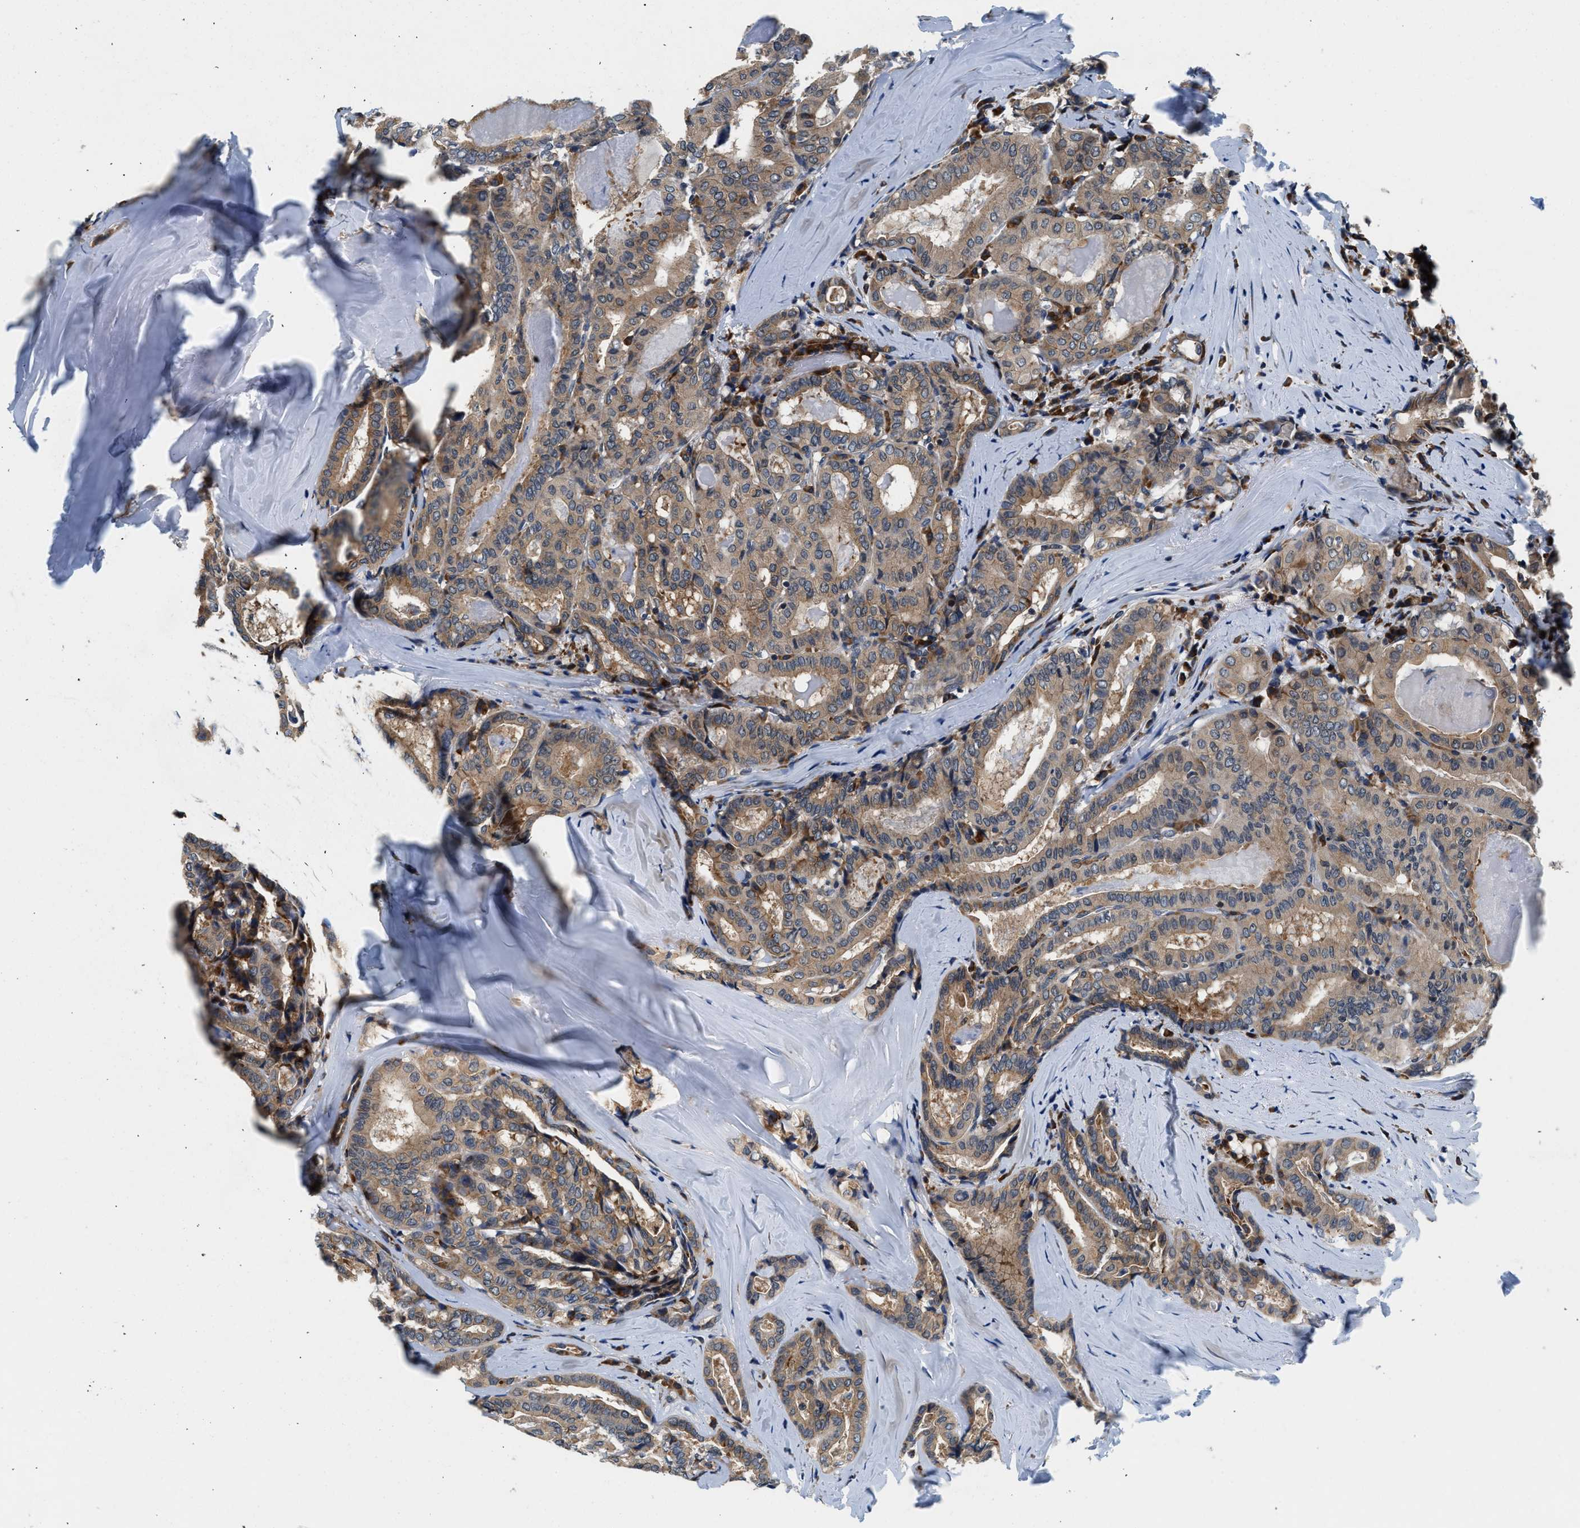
{"staining": {"intensity": "moderate", "quantity": ">75%", "location": "cytoplasmic/membranous"}, "tissue": "thyroid cancer", "cell_type": "Tumor cells", "image_type": "cancer", "snomed": [{"axis": "morphology", "description": "Papillary adenocarcinoma, NOS"}, {"axis": "topography", "description": "Thyroid gland"}], "caption": "About >75% of tumor cells in papillary adenocarcinoma (thyroid) display moderate cytoplasmic/membranous protein expression as visualized by brown immunohistochemical staining.", "gene": "PA2G4", "patient": {"sex": "female", "age": 42}}